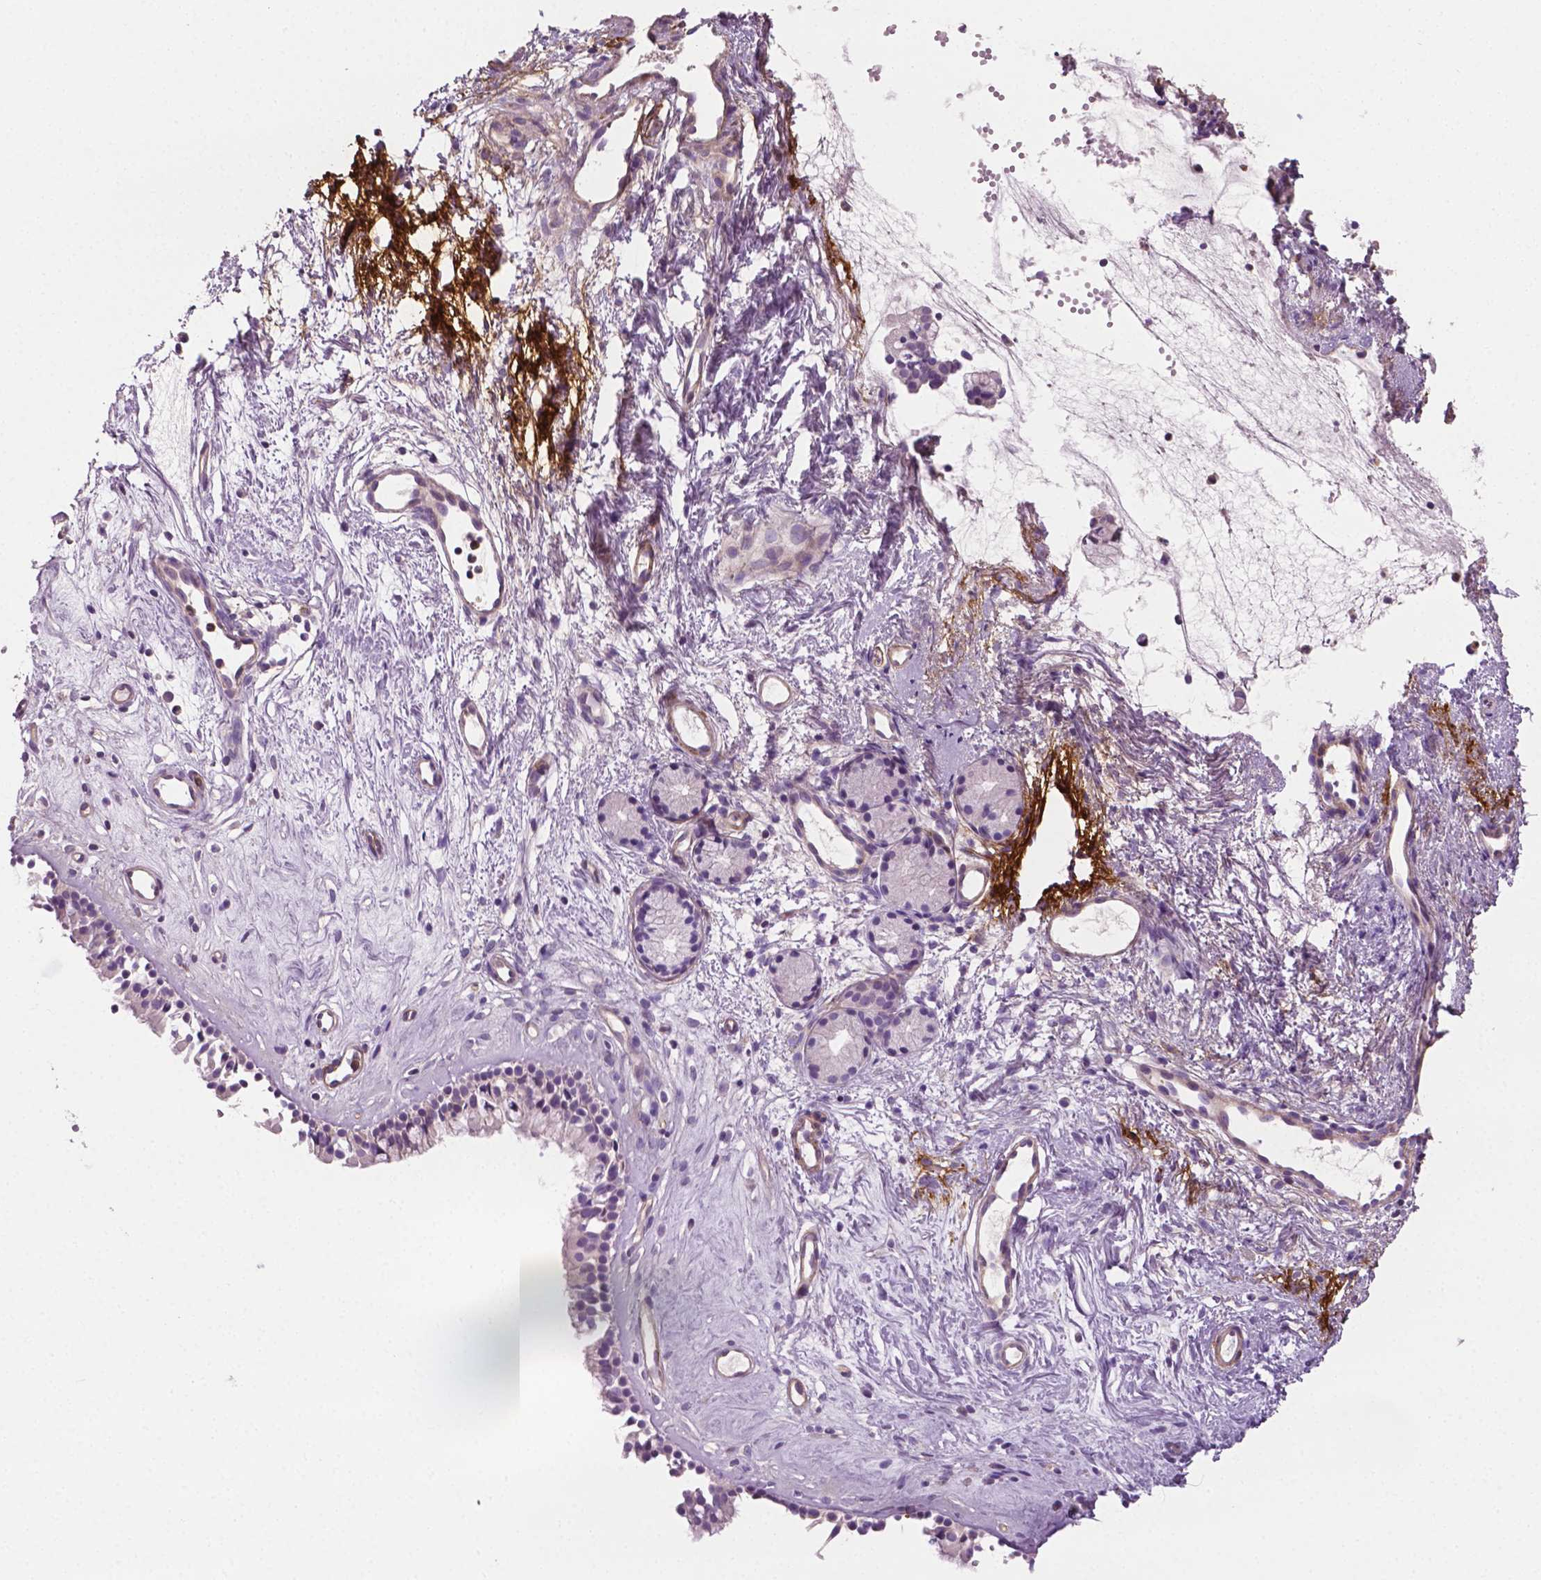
{"staining": {"intensity": "negative", "quantity": "none", "location": "none"}, "tissue": "nasopharynx", "cell_type": "Respiratory epithelial cells", "image_type": "normal", "snomed": [{"axis": "morphology", "description": "Normal tissue, NOS"}, {"axis": "topography", "description": "Nasopharynx"}], "caption": "Nasopharynx stained for a protein using immunohistochemistry (IHC) shows no positivity respiratory epithelial cells.", "gene": "PTX3", "patient": {"sex": "female", "age": 52}}